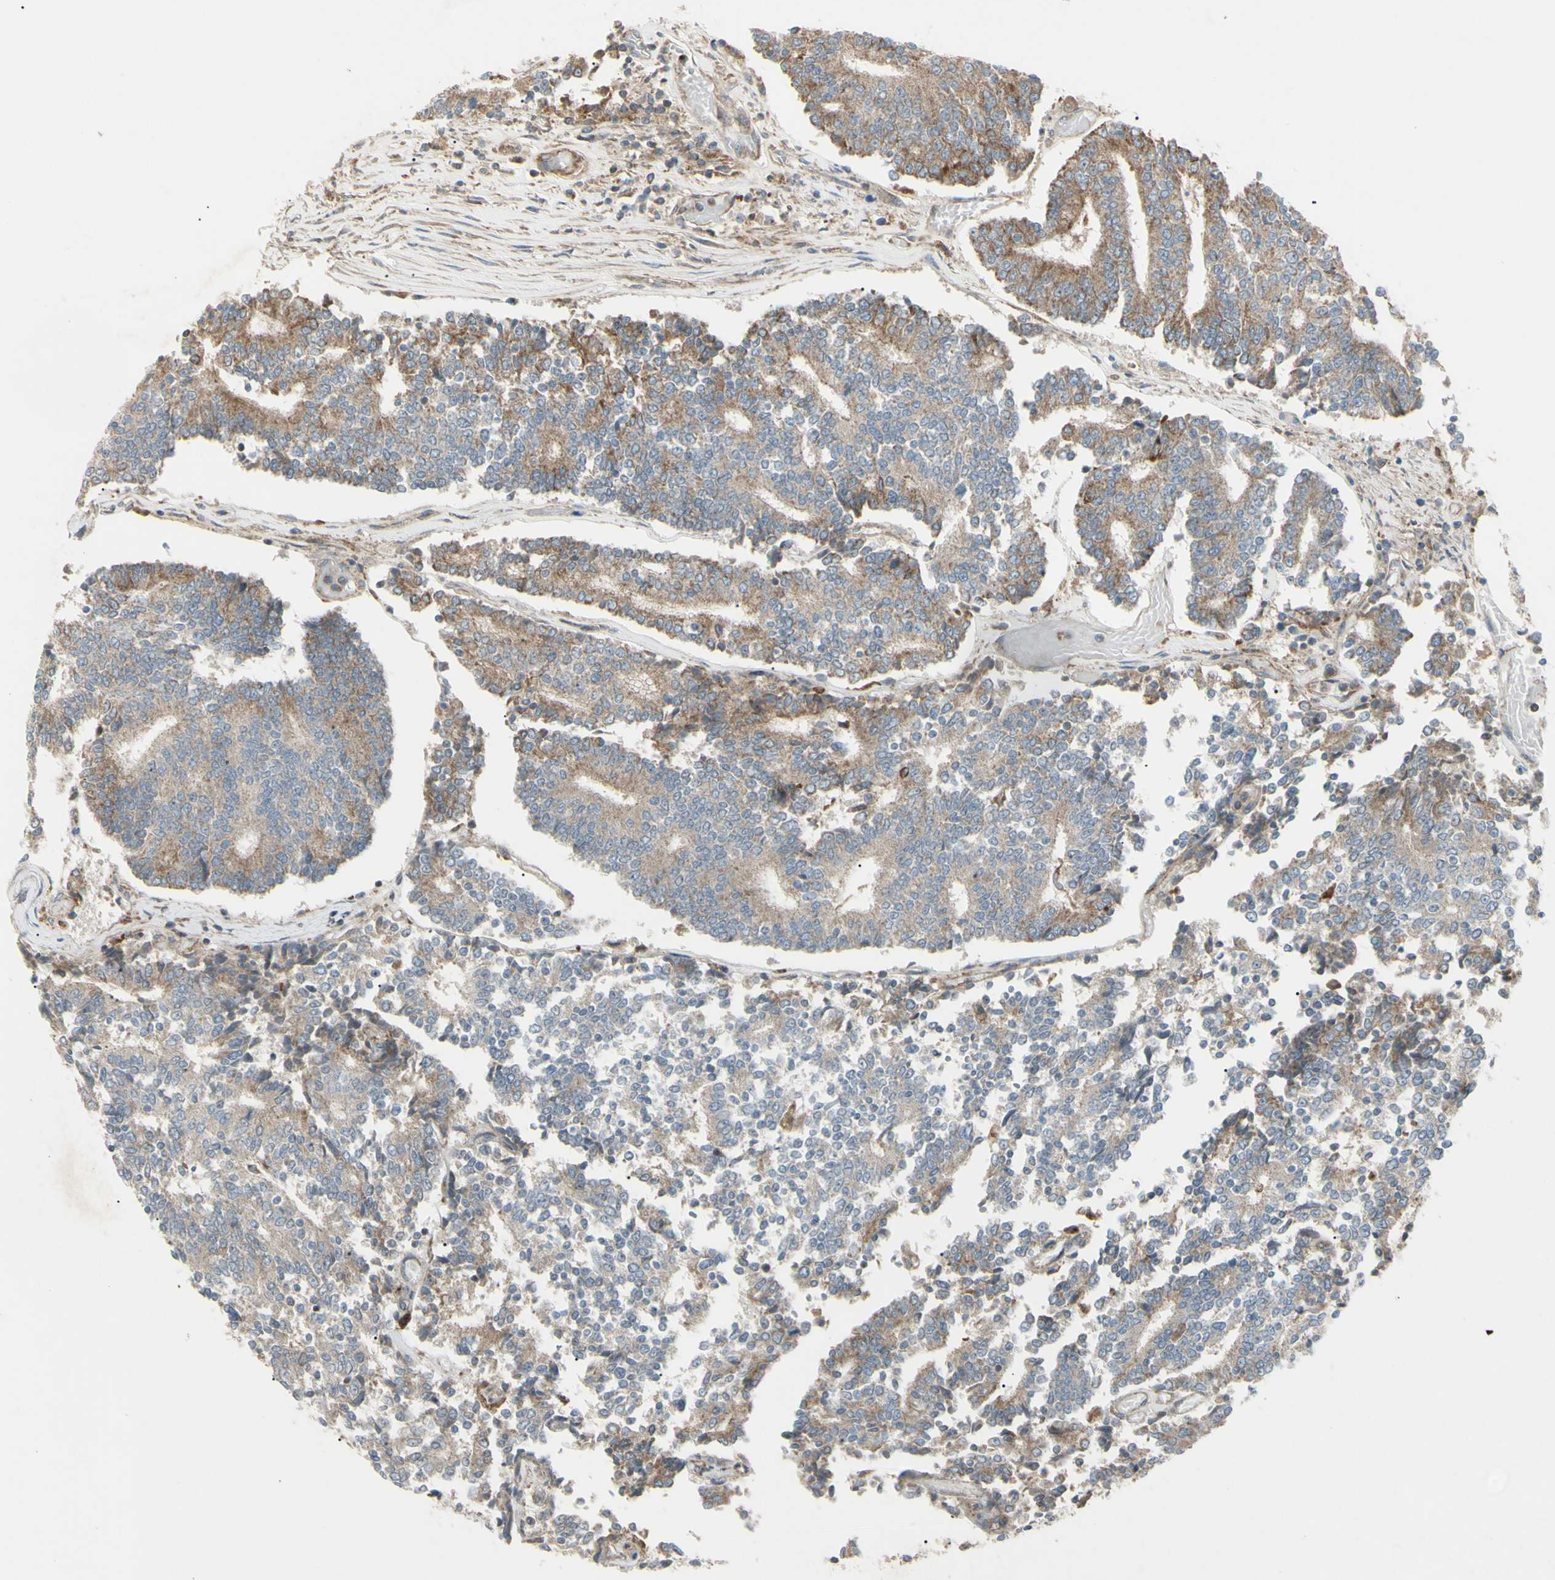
{"staining": {"intensity": "moderate", "quantity": "25%-75%", "location": "cytoplasmic/membranous"}, "tissue": "prostate cancer", "cell_type": "Tumor cells", "image_type": "cancer", "snomed": [{"axis": "morphology", "description": "Normal tissue, NOS"}, {"axis": "morphology", "description": "Adenocarcinoma, High grade"}, {"axis": "topography", "description": "Prostate"}, {"axis": "topography", "description": "Seminal veicle"}], "caption": "DAB (3,3'-diaminobenzidine) immunohistochemical staining of prostate cancer (adenocarcinoma (high-grade)) displays moderate cytoplasmic/membranous protein expression in approximately 25%-75% of tumor cells.", "gene": "CYB5R1", "patient": {"sex": "male", "age": 55}}